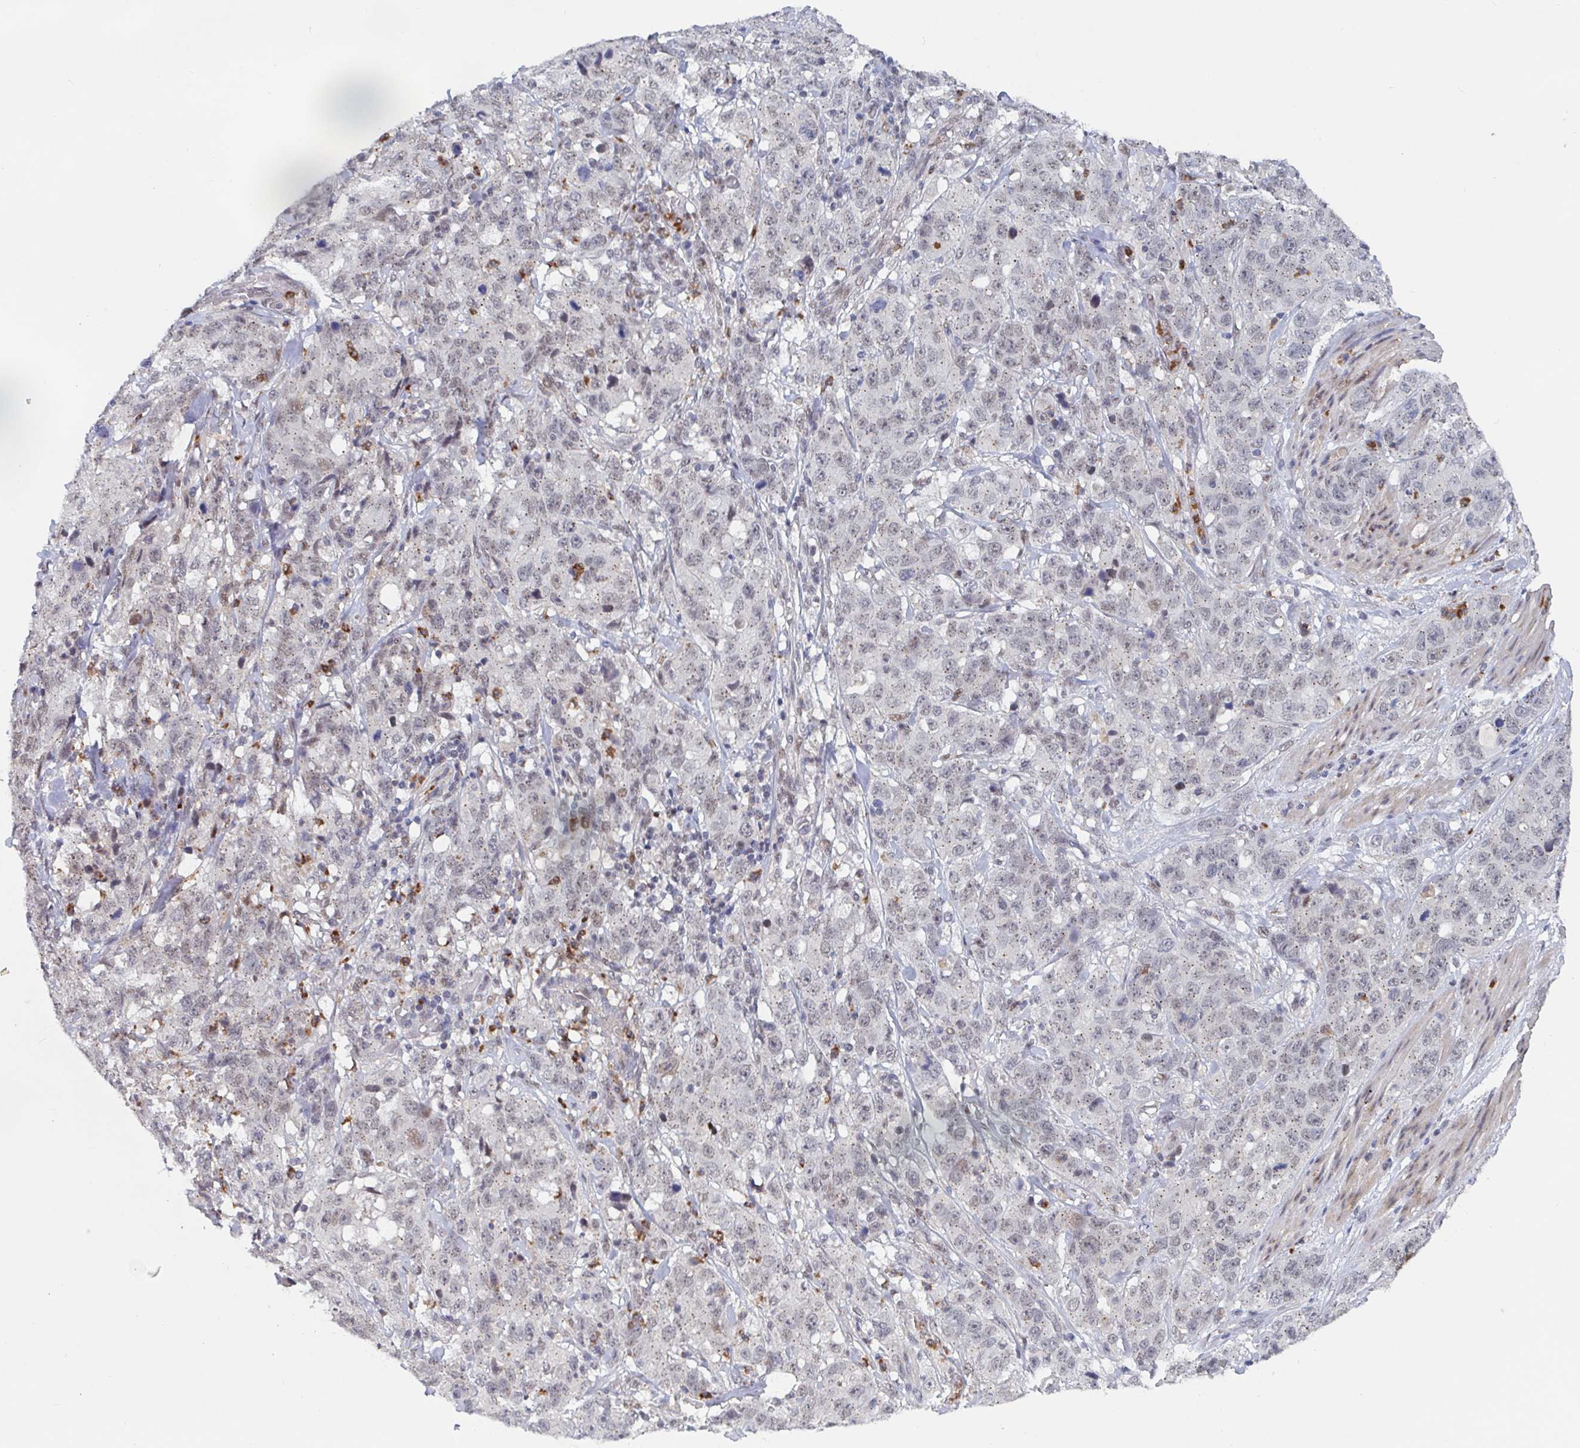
{"staining": {"intensity": "moderate", "quantity": "<25%", "location": "nuclear"}, "tissue": "stomach cancer", "cell_type": "Tumor cells", "image_type": "cancer", "snomed": [{"axis": "morphology", "description": "Adenocarcinoma, NOS"}, {"axis": "topography", "description": "Stomach"}], "caption": "Adenocarcinoma (stomach) tissue reveals moderate nuclear positivity in approximately <25% of tumor cells, visualized by immunohistochemistry. The staining is performed using DAB brown chromogen to label protein expression. The nuclei are counter-stained blue using hematoxylin.", "gene": "RNF212", "patient": {"sex": "male", "age": 48}}